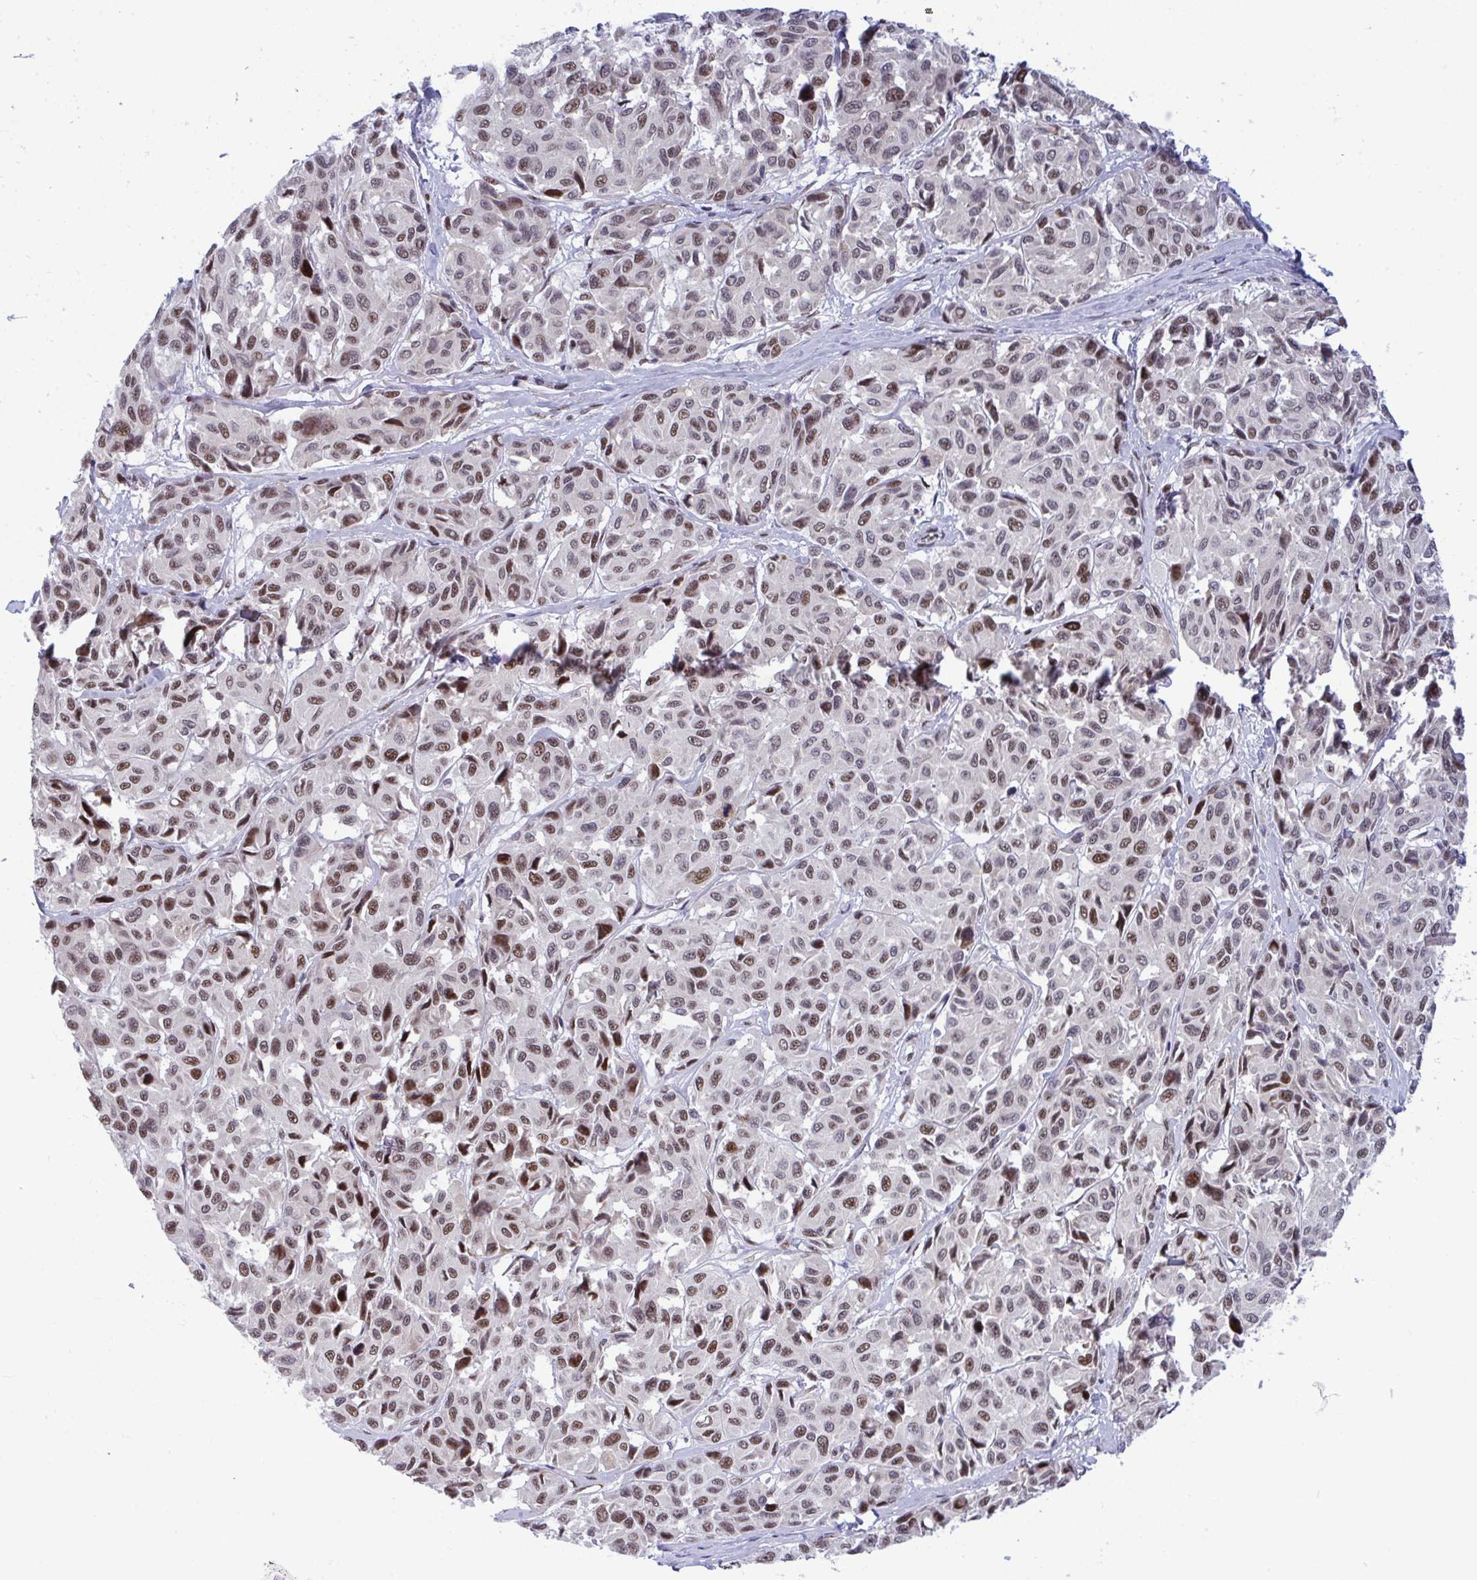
{"staining": {"intensity": "moderate", "quantity": "25%-75%", "location": "nuclear"}, "tissue": "melanoma", "cell_type": "Tumor cells", "image_type": "cancer", "snomed": [{"axis": "morphology", "description": "Malignant melanoma, NOS"}, {"axis": "topography", "description": "Skin"}], "caption": "A high-resolution micrograph shows IHC staining of malignant melanoma, which displays moderate nuclear staining in approximately 25%-75% of tumor cells. (Brightfield microscopy of DAB IHC at high magnification).", "gene": "WBP11", "patient": {"sex": "female", "age": 66}}